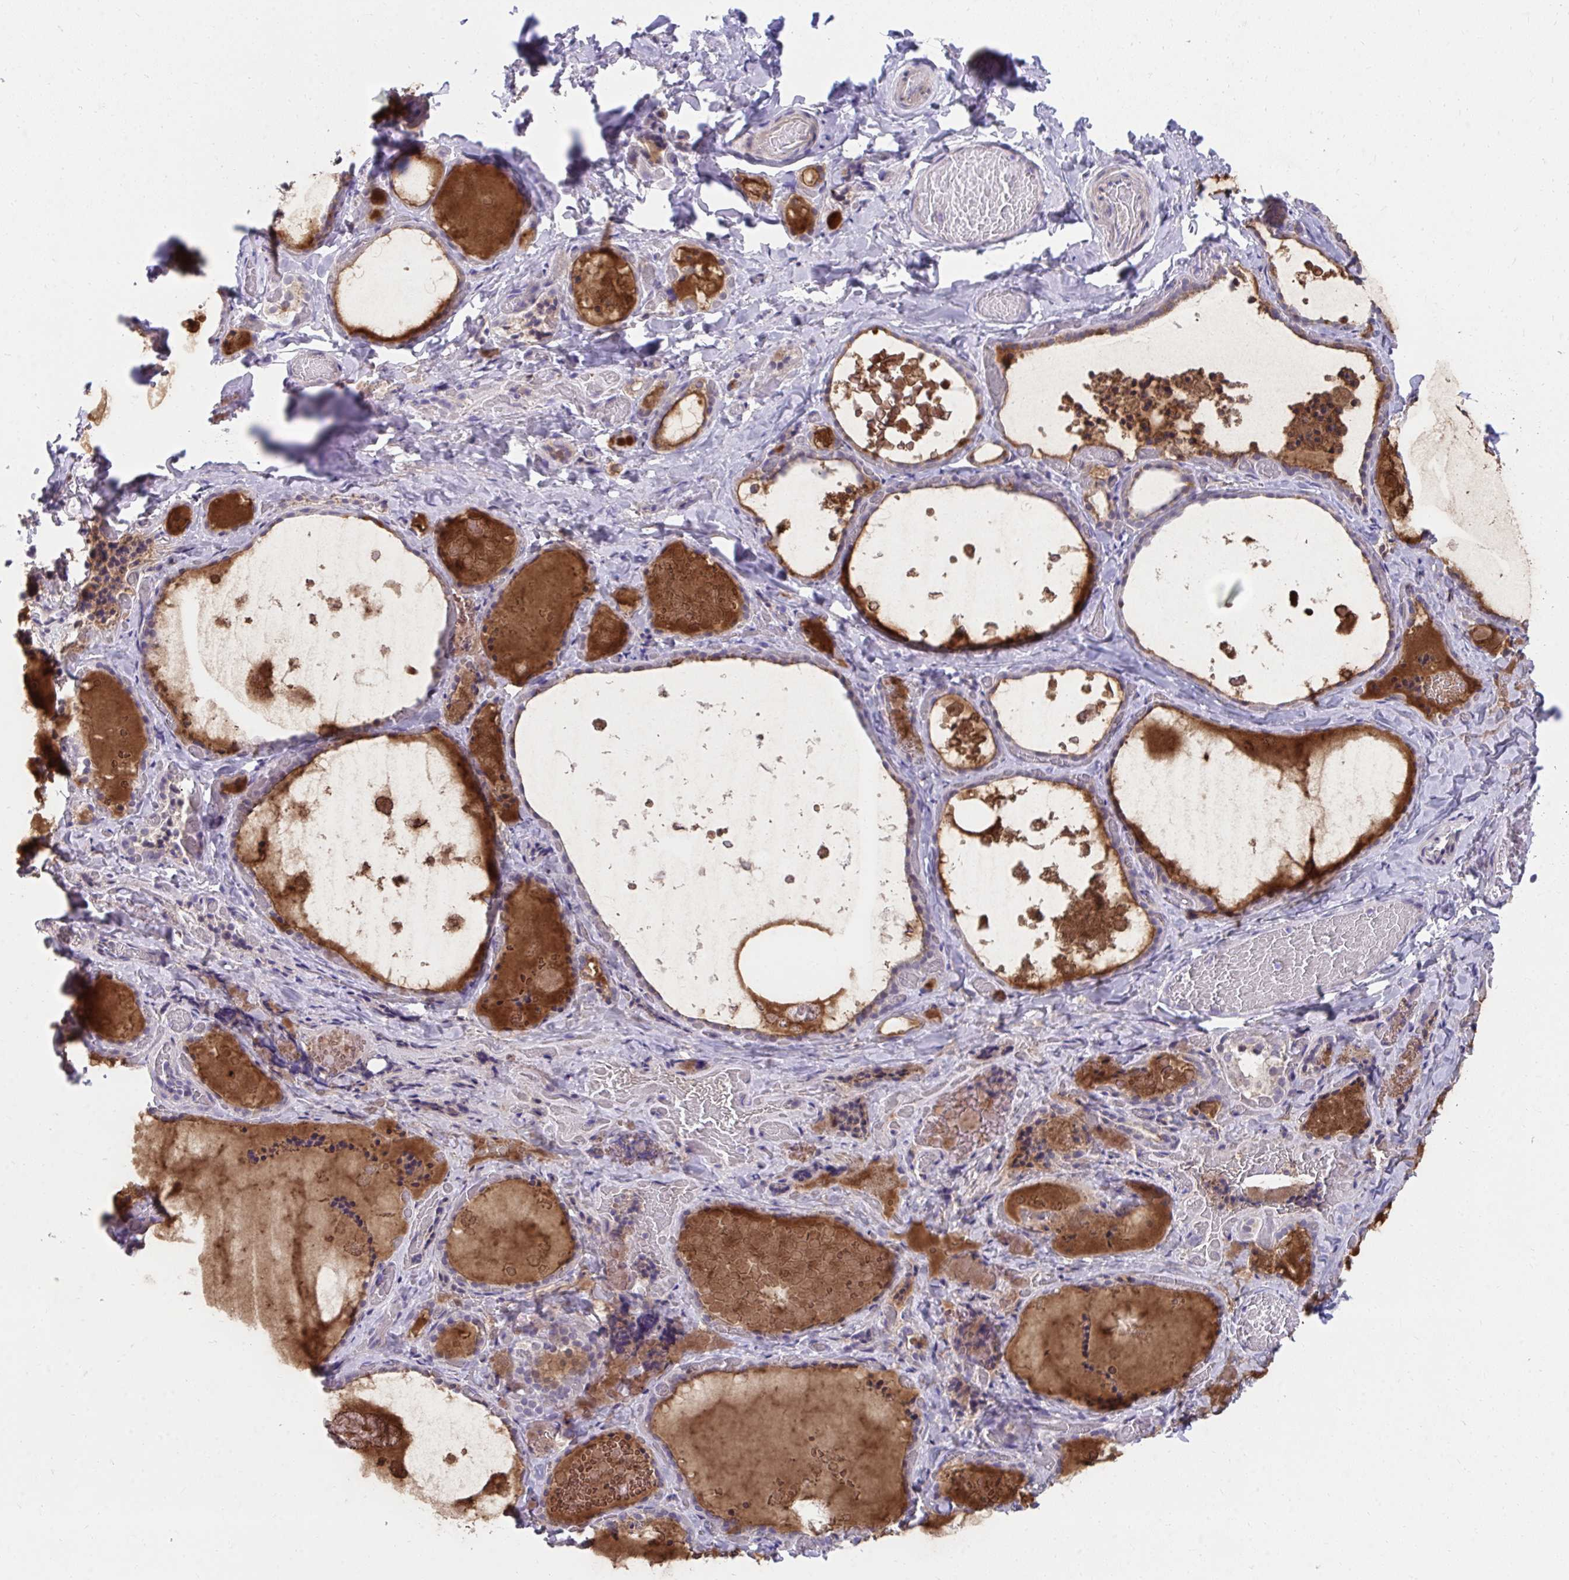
{"staining": {"intensity": "weak", "quantity": "25%-75%", "location": "cytoplasmic/membranous"}, "tissue": "thyroid gland", "cell_type": "Glandular cells", "image_type": "normal", "snomed": [{"axis": "morphology", "description": "Normal tissue, NOS"}, {"axis": "topography", "description": "Thyroid gland"}], "caption": "Protein staining shows weak cytoplasmic/membranous staining in approximately 25%-75% of glandular cells in normal thyroid gland. (Stains: DAB in brown, nuclei in blue, Microscopy: brightfield microscopy at high magnification).", "gene": "SLAMF7", "patient": {"sex": "female", "age": 56}}